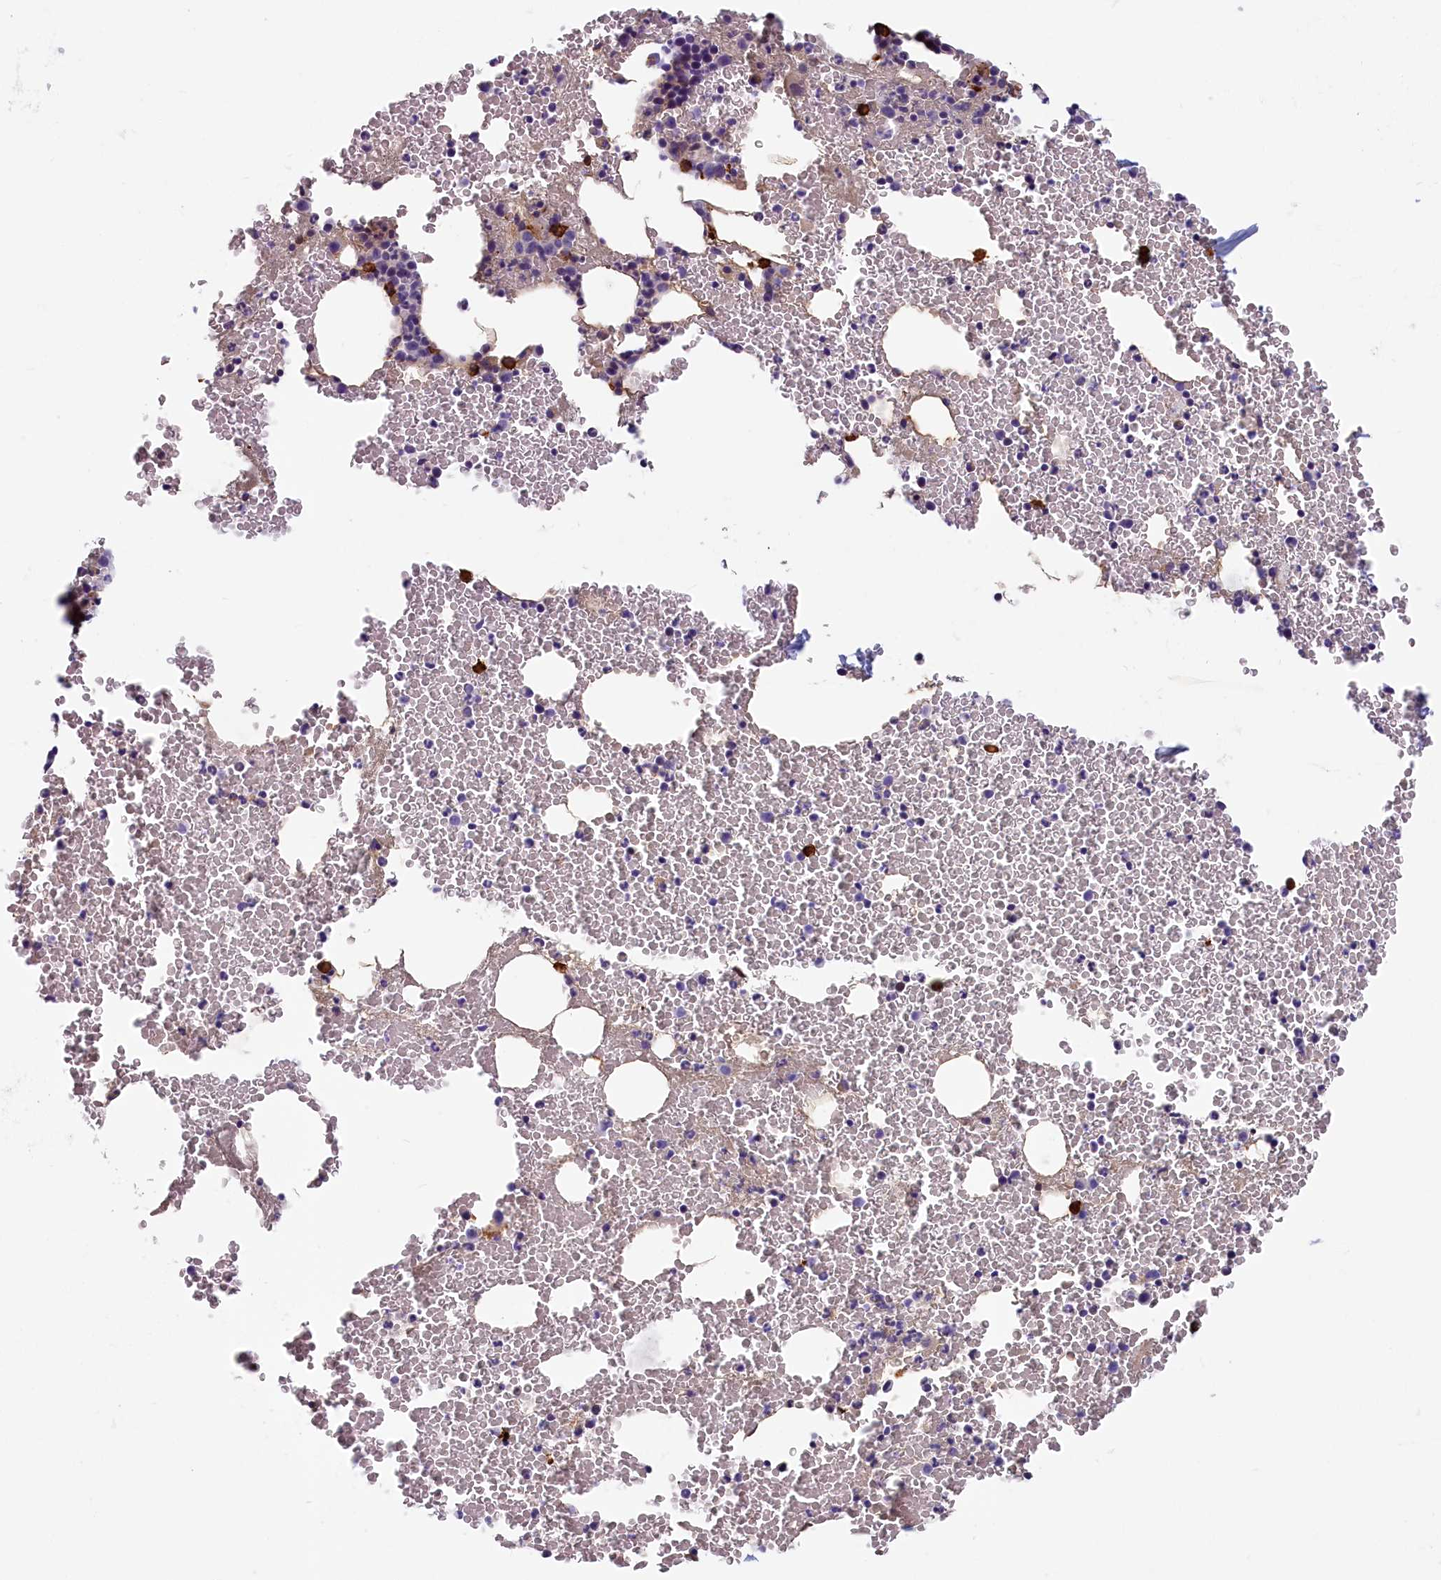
{"staining": {"intensity": "strong", "quantity": "<25%", "location": "cytoplasmic/membranous"}, "tissue": "bone marrow", "cell_type": "Hematopoietic cells", "image_type": "normal", "snomed": [{"axis": "morphology", "description": "Normal tissue, NOS"}, {"axis": "morphology", "description": "Inflammation, NOS"}, {"axis": "topography", "description": "Bone marrow"}], "caption": "Approximately <25% of hematopoietic cells in normal bone marrow display strong cytoplasmic/membranous protein expression as visualized by brown immunohistochemical staining.", "gene": "BCL2L13", "patient": {"sex": "female", "age": 78}}